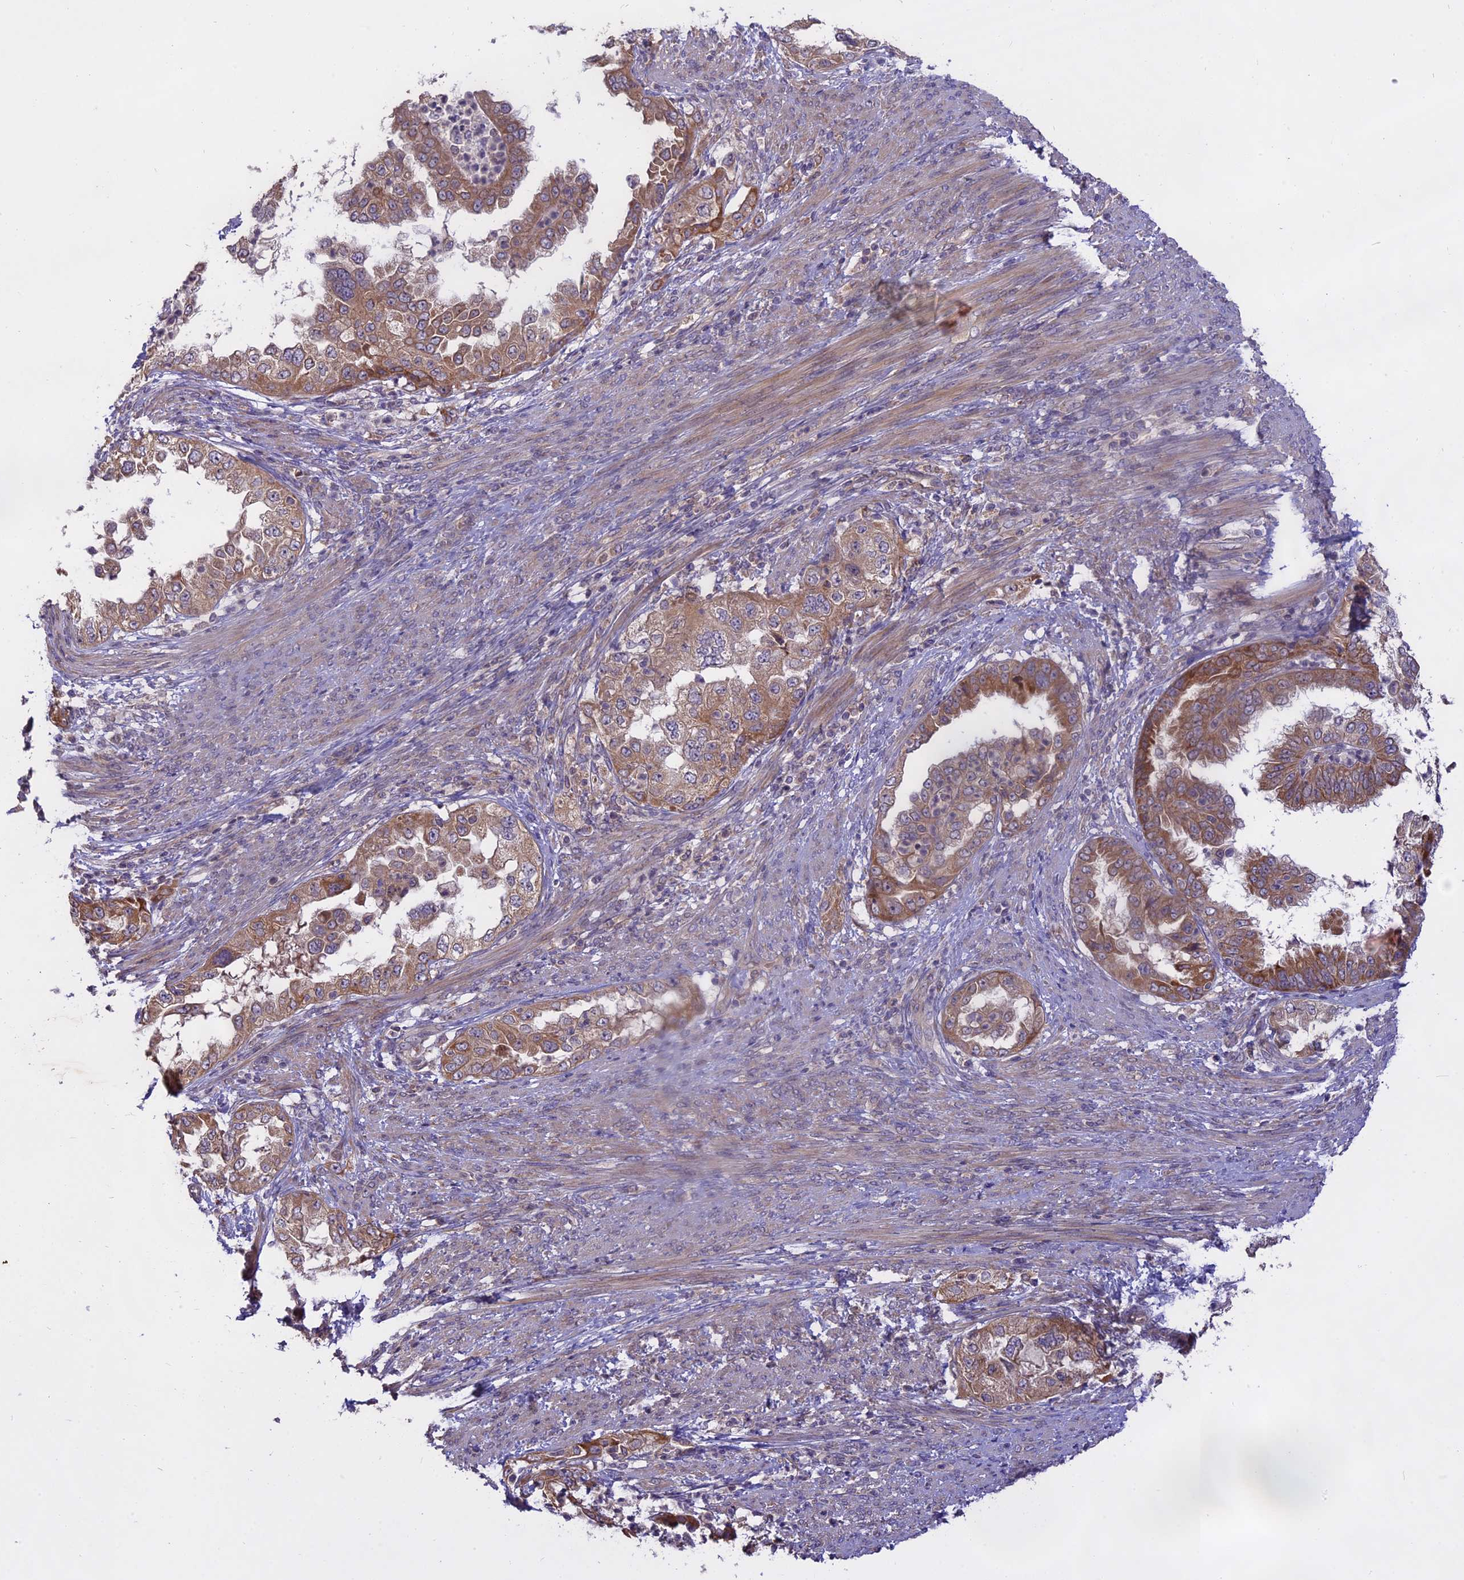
{"staining": {"intensity": "moderate", "quantity": ">75%", "location": "cytoplasmic/membranous"}, "tissue": "endometrial cancer", "cell_type": "Tumor cells", "image_type": "cancer", "snomed": [{"axis": "morphology", "description": "Adenocarcinoma, NOS"}, {"axis": "topography", "description": "Endometrium"}], "caption": "Endometrial cancer was stained to show a protein in brown. There is medium levels of moderate cytoplasmic/membranous staining in about >75% of tumor cells. The staining was performed using DAB to visualize the protein expression in brown, while the nuclei were stained in blue with hematoxylin (Magnification: 20x).", "gene": "MEMO1", "patient": {"sex": "female", "age": 85}}